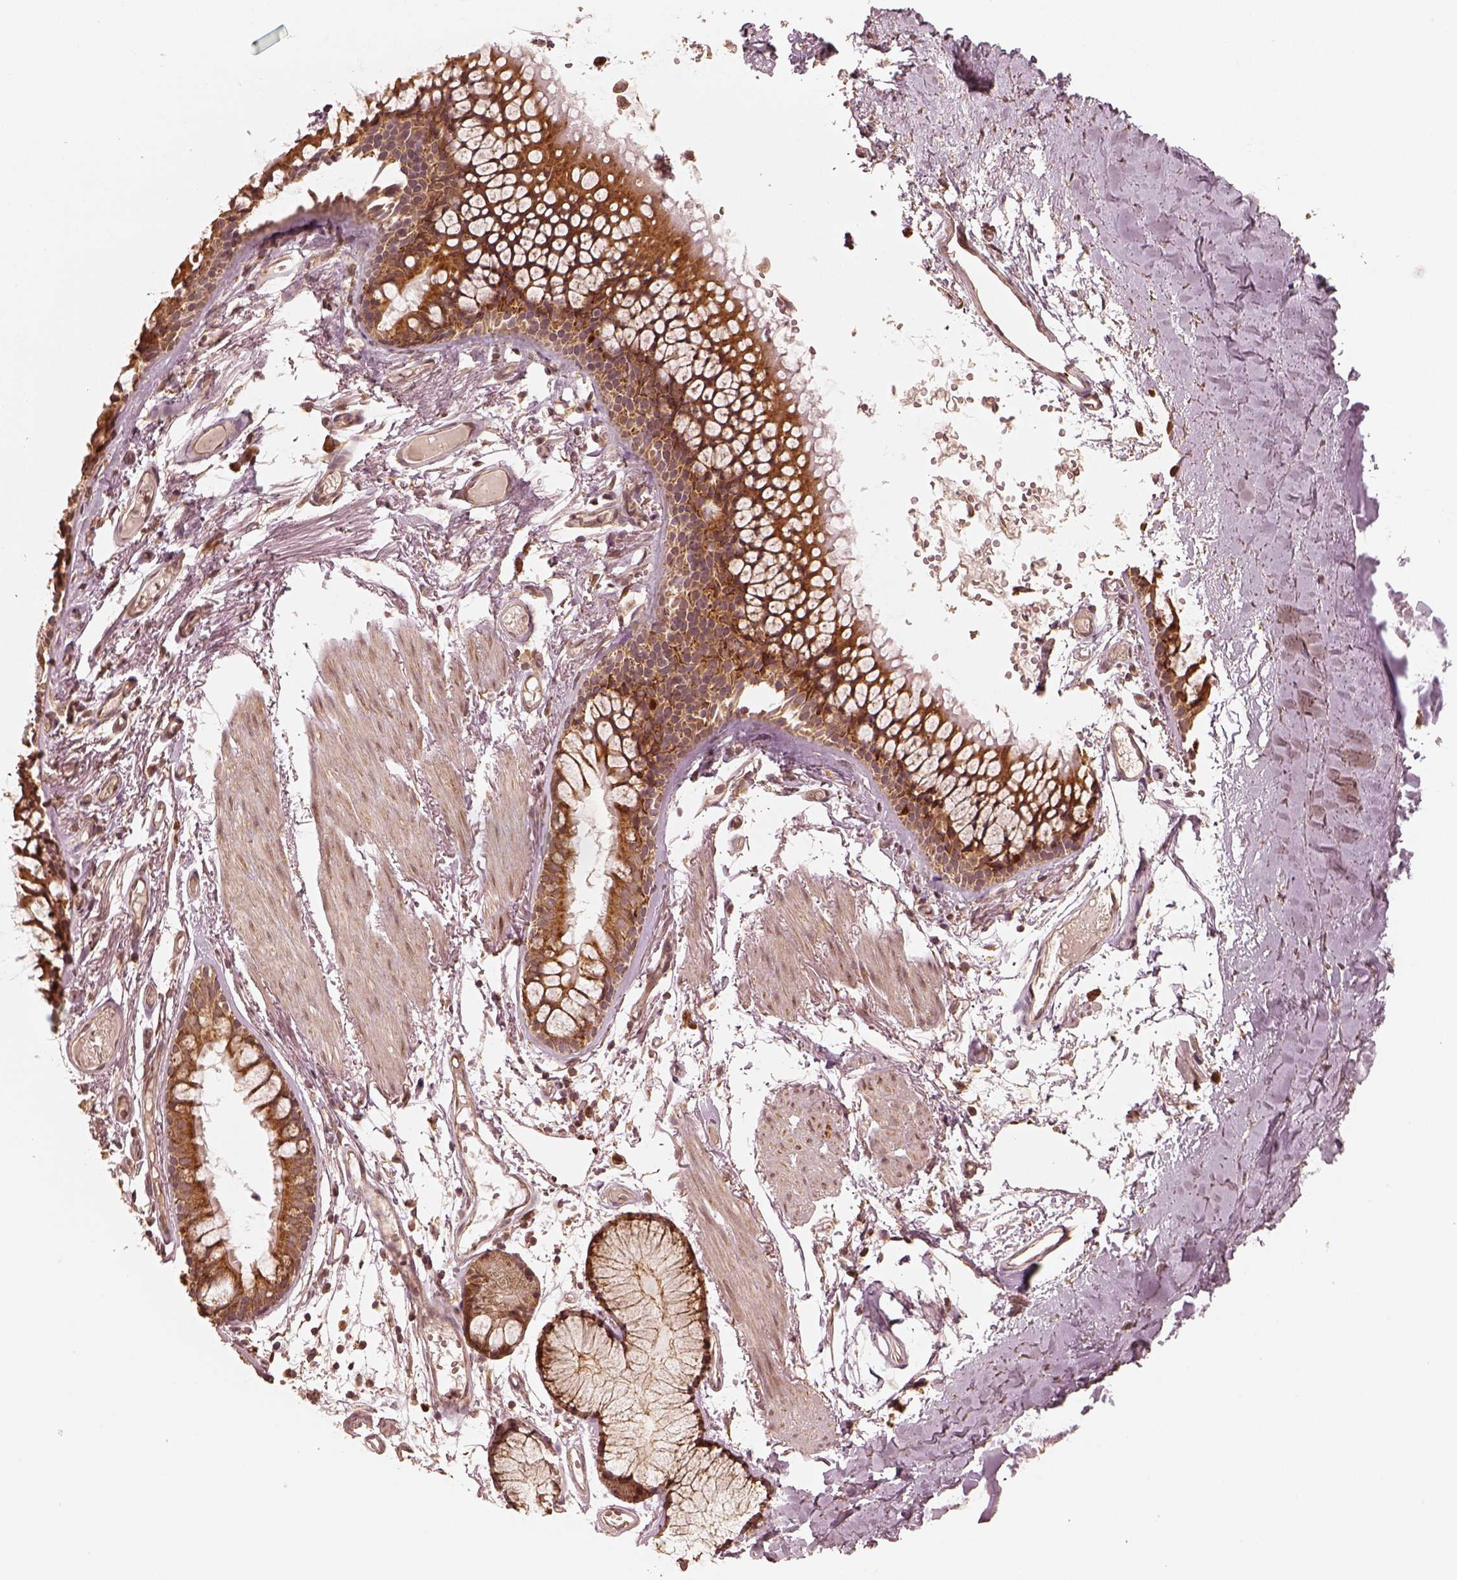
{"staining": {"intensity": "negative", "quantity": "none", "location": "none"}, "tissue": "soft tissue", "cell_type": "Chondrocytes", "image_type": "normal", "snomed": [{"axis": "morphology", "description": "Normal tissue, NOS"}, {"axis": "topography", "description": "Cartilage tissue"}, {"axis": "topography", "description": "Bronchus"}], "caption": "Immunohistochemistry (IHC) histopathology image of unremarkable soft tissue: soft tissue stained with DAB reveals no significant protein staining in chondrocytes.", "gene": "DNAJC25", "patient": {"sex": "female", "age": 79}}